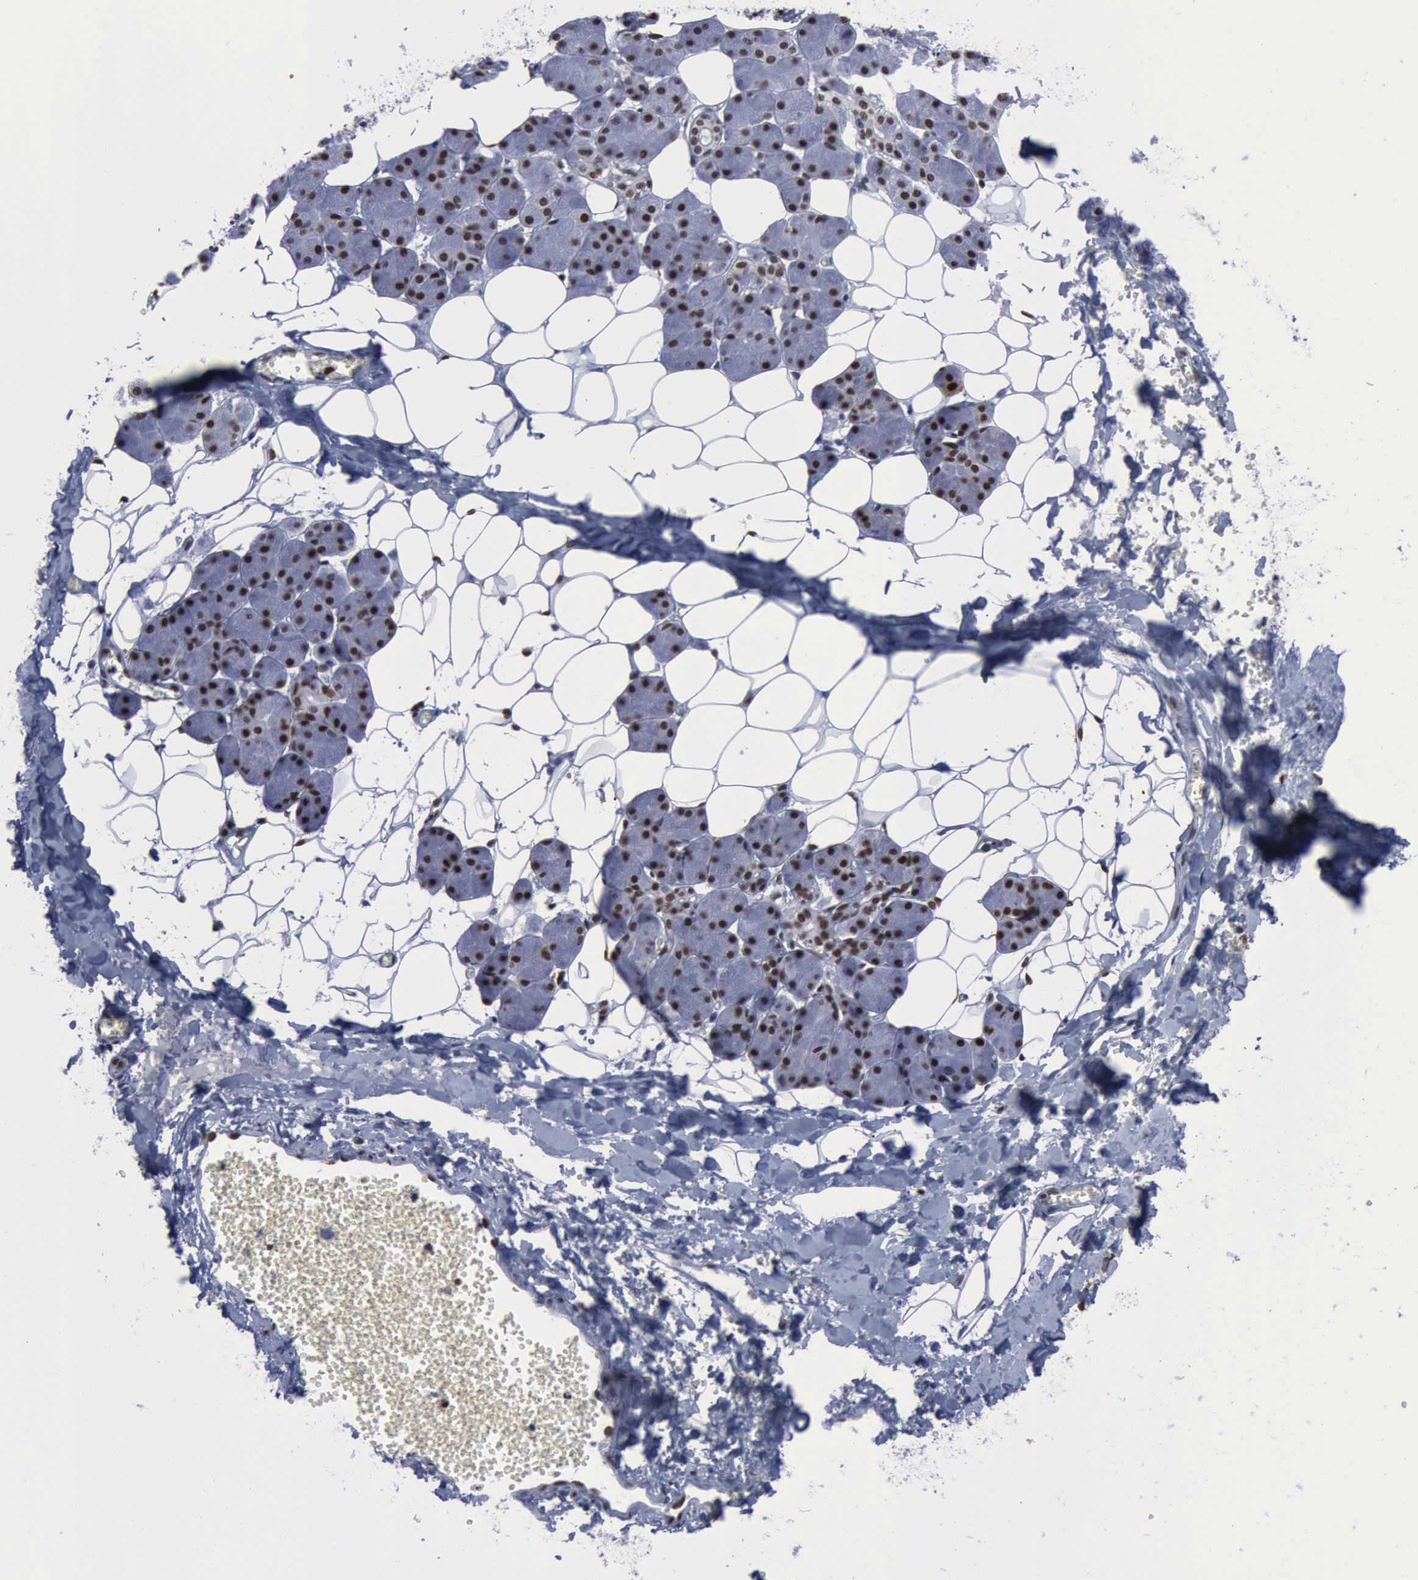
{"staining": {"intensity": "weak", "quantity": ">75%", "location": "nuclear"}, "tissue": "salivary gland", "cell_type": "Glandular cells", "image_type": "normal", "snomed": [{"axis": "morphology", "description": "Normal tissue, NOS"}, {"axis": "morphology", "description": "Adenoma, NOS"}, {"axis": "topography", "description": "Salivary gland"}], "caption": "Weak nuclear protein positivity is identified in approximately >75% of glandular cells in salivary gland. The staining was performed using DAB (3,3'-diaminobenzidine) to visualize the protein expression in brown, while the nuclei were stained in blue with hematoxylin (Magnification: 20x).", "gene": "PCNA", "patient": {"sex": "female", "age": 32}}